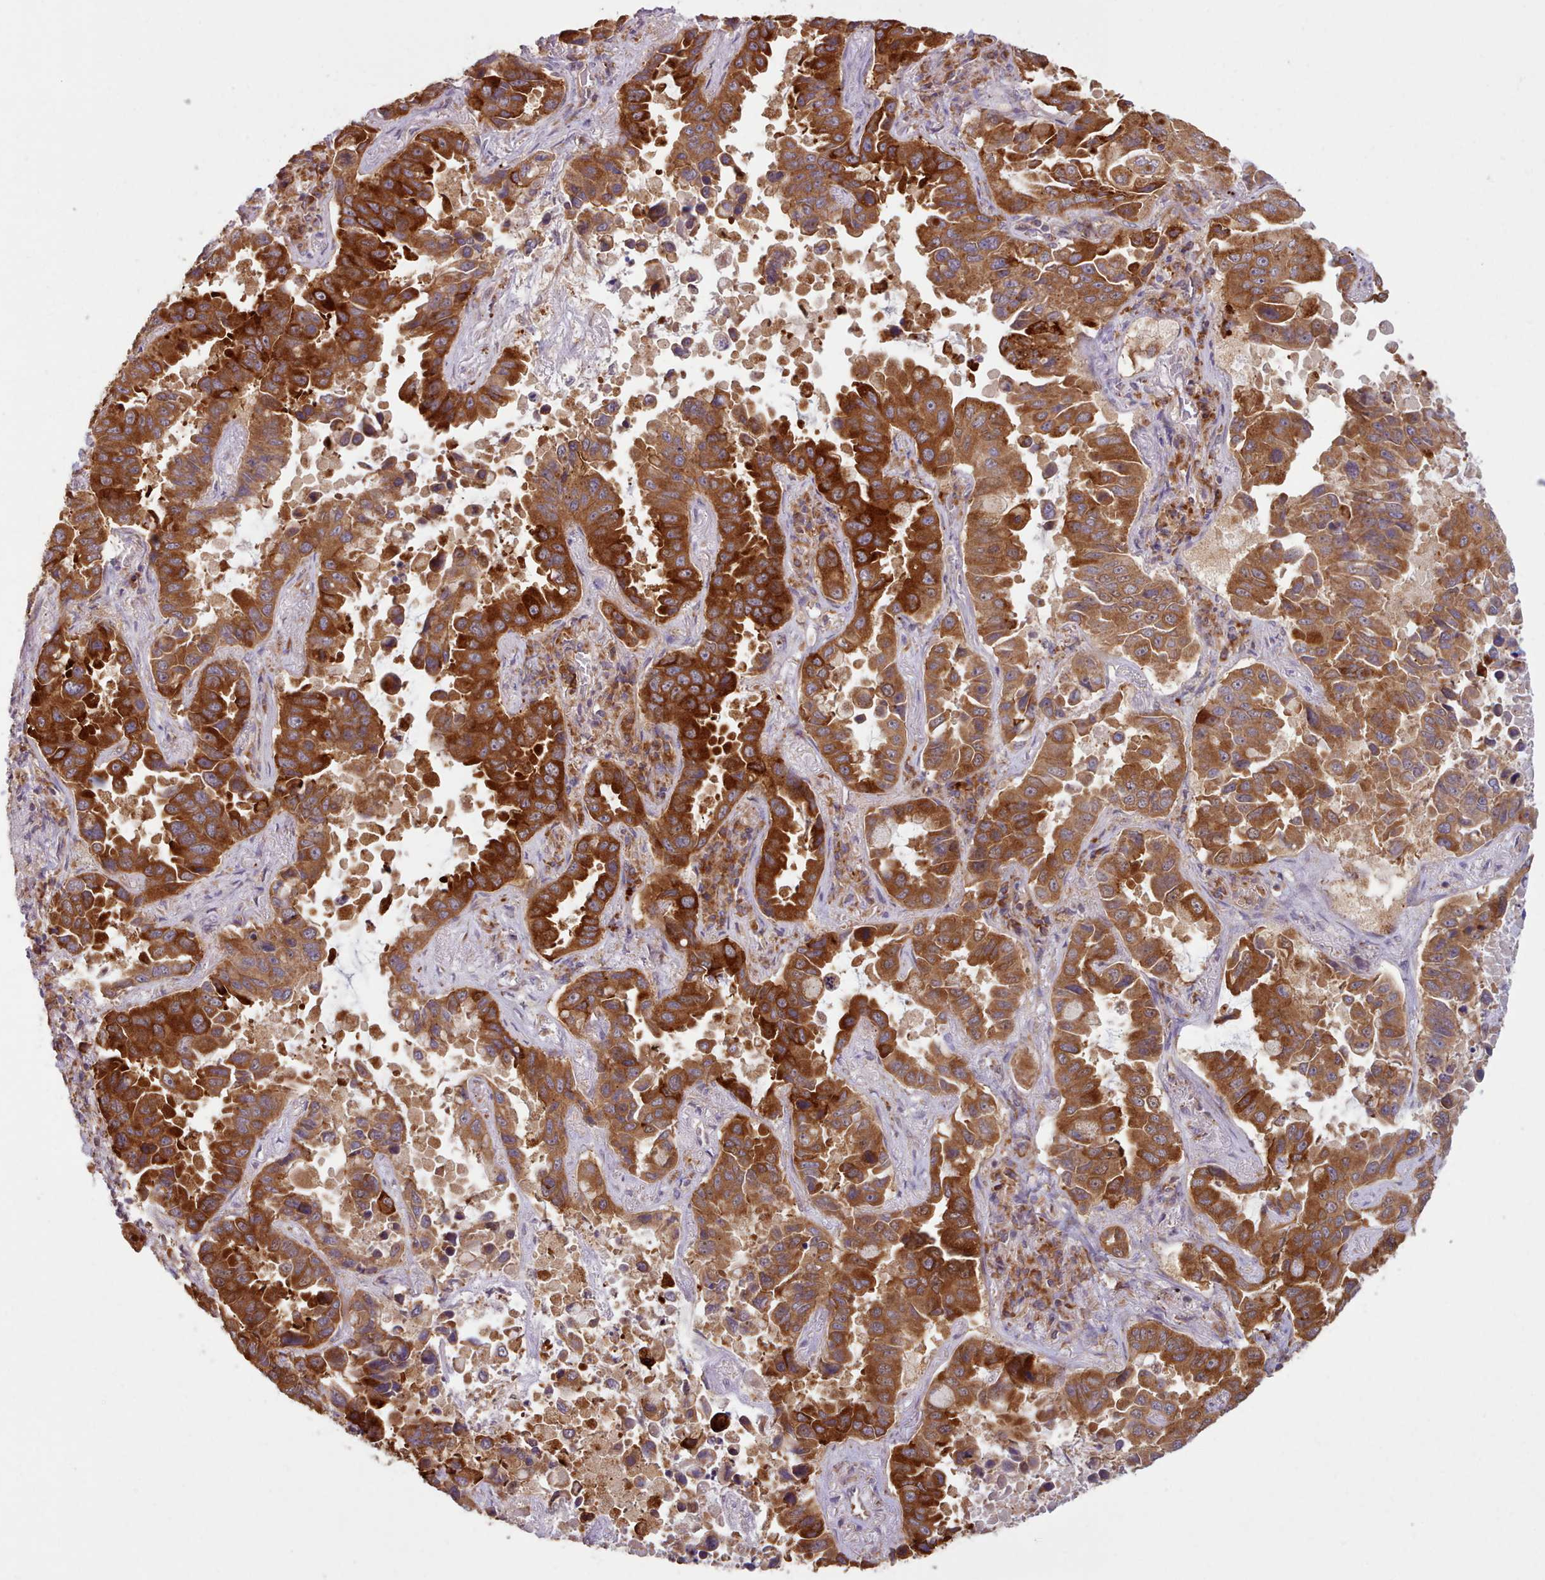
{"staining": {"intensity": "strong", "quantity": ">75%", "location": "cytoplasmic/membranous"}, "tissue": "lung cancer", "cell_type": "Tumor cells", "image_type": "cancer", "snomed": [{"axis": "morphology", "description": "Adenocarcinoma, NOS"}, {"axis": "topography", "description": "Lung"}], "caption": "A brown stain labels strong cytoplasmic/membranous staining of a protein in human lung adenocarcinoma tumor cells. The protein is stained brown, and the nuclei are stained in blue (DAB (3,3'-diaminobenzidine) IHC with brightfield microscopy, high magnification).", "gene": "CRYBG1", "patient": {"sex": "male", "age": 64}}